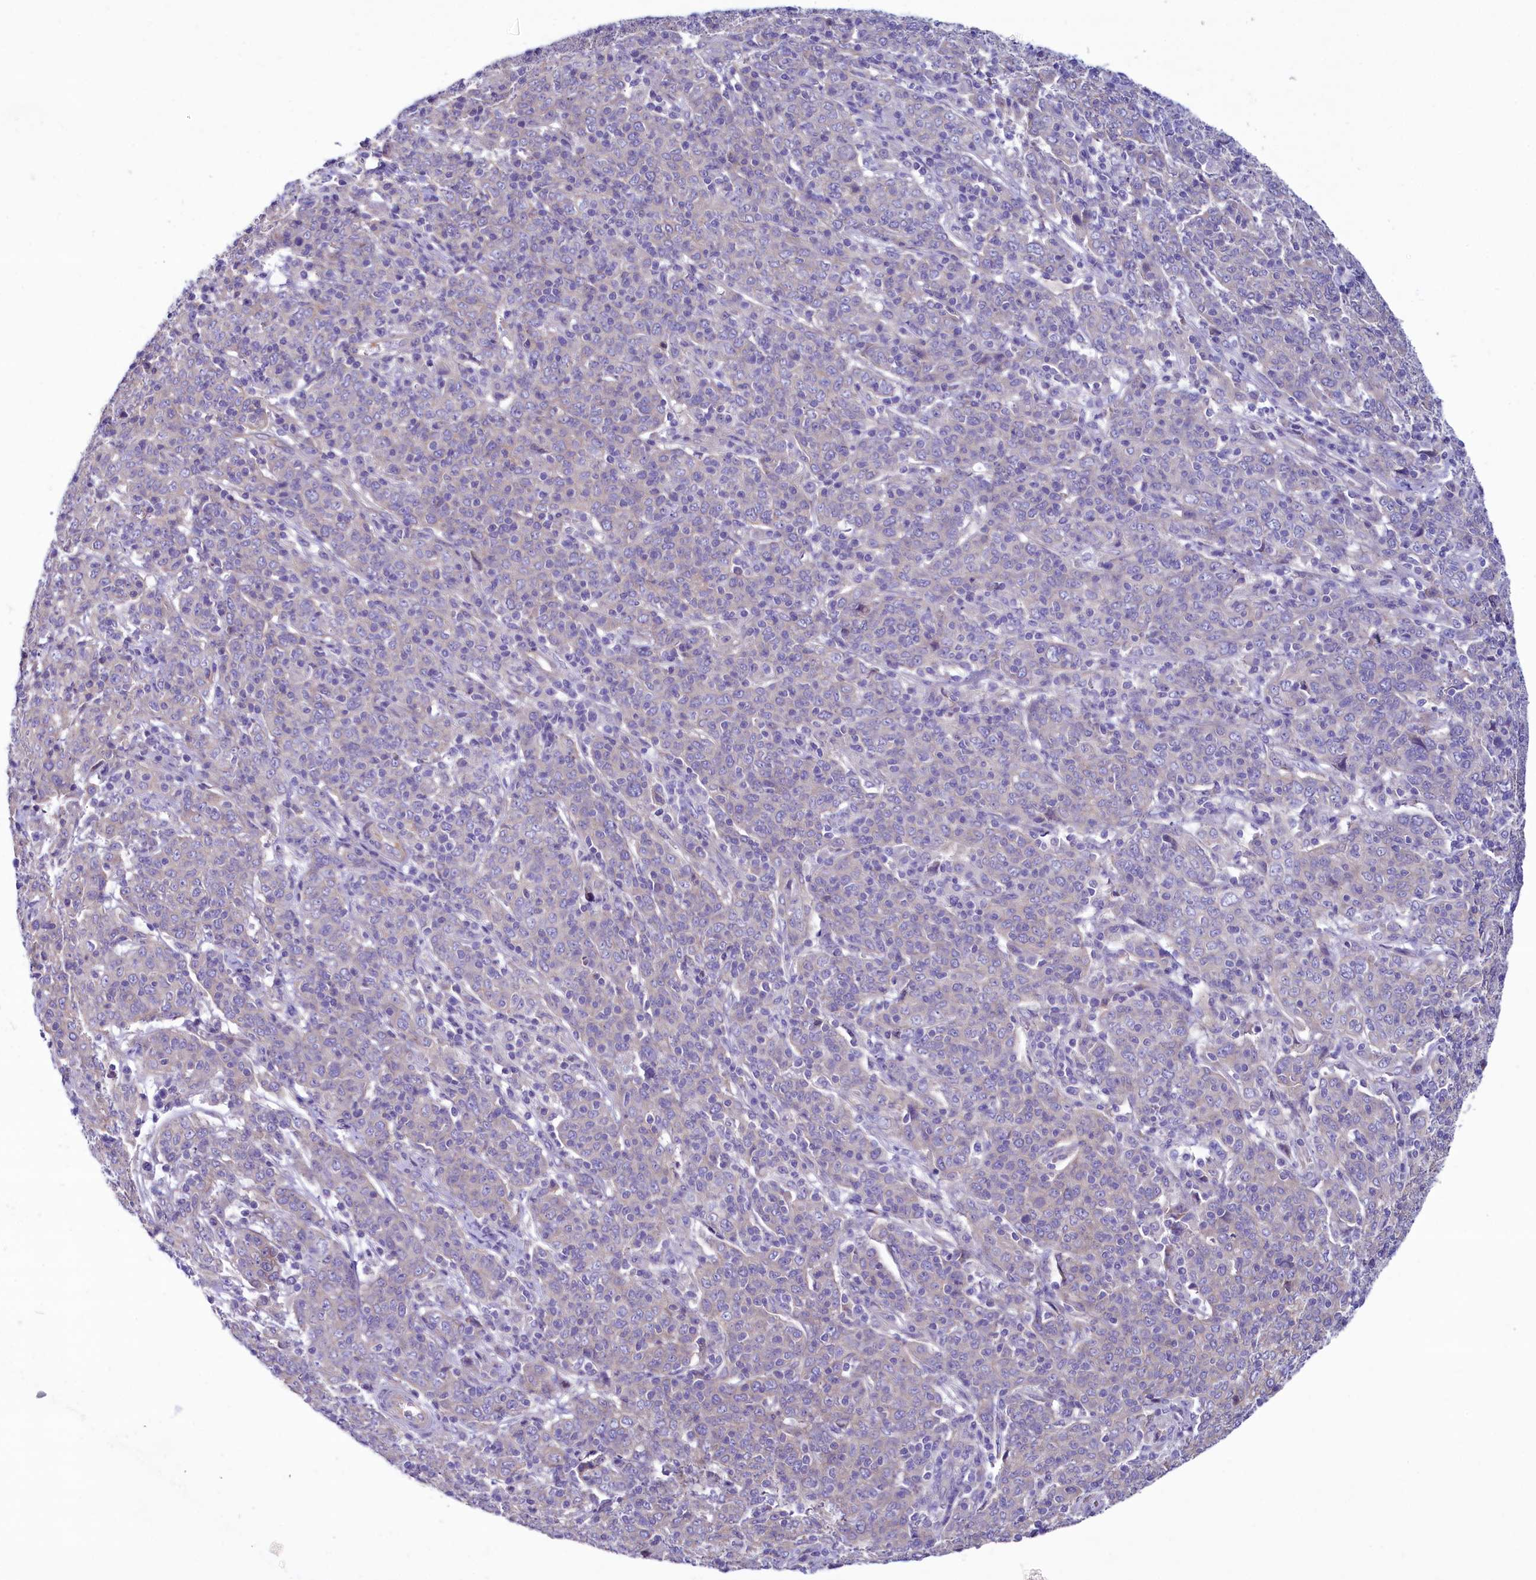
{"staining": {"intensity": "negative", "quantity": "none", "location": "none"}, "tissue": "cervical cancer", "cell_type": "Tumor cells", "image_type": "cancer", "snomed": [{"axis": "morphology", "description": "Squamous cell carcinoma, NOS"}, {"axis": "topography", "description": "Cervix"}], "caption": "This is an immunohistochemistry (IHC) photomicrograph of human cervical cancer (squamous cell carcinoma). There is no staining in tumor cells.", "gene": "KRBOX5", "patient": {"sex": "female", "age": 67}}